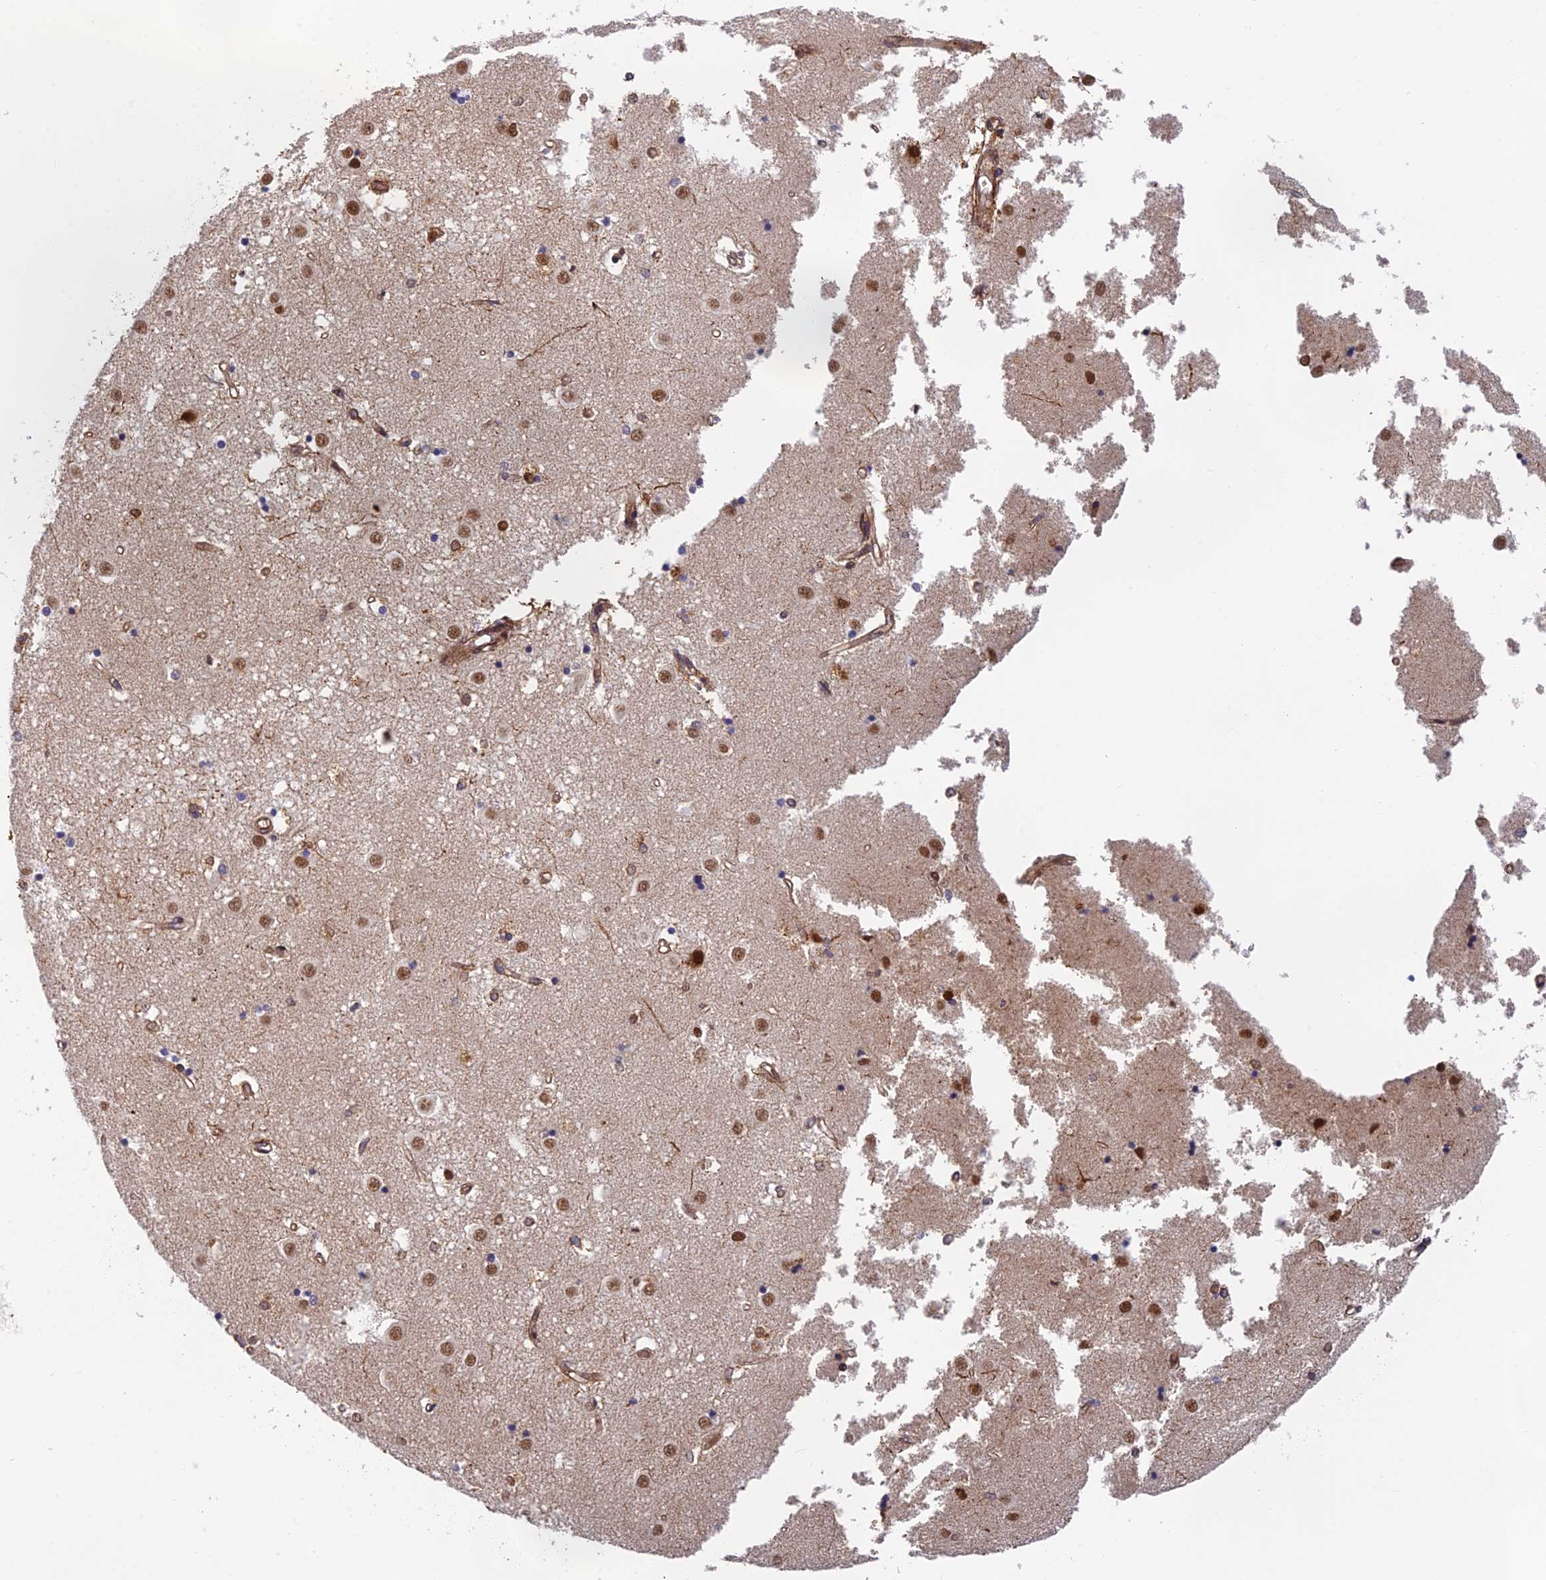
{"staining": {"intensity": "strong", "quantity": "25%-75%", "location": "nuclear"}, "tissue": "caudate", "cell_type": "Glial cells", "image_type": "normal", "snomed": [{"axis": "morphology", "description": "Normal tissue, NOS"}, {"axis": "topography", "description": "Lateral ventricle wall"}], "caption": "This image demonstrates immunohistochemistry (IHC) staining of normal caudate, with high strong nuclear staining in approximately 25%-75% of glial cells.", "gene": "OSBPL1A", "patient": {"sex": "male", "age": 45}}